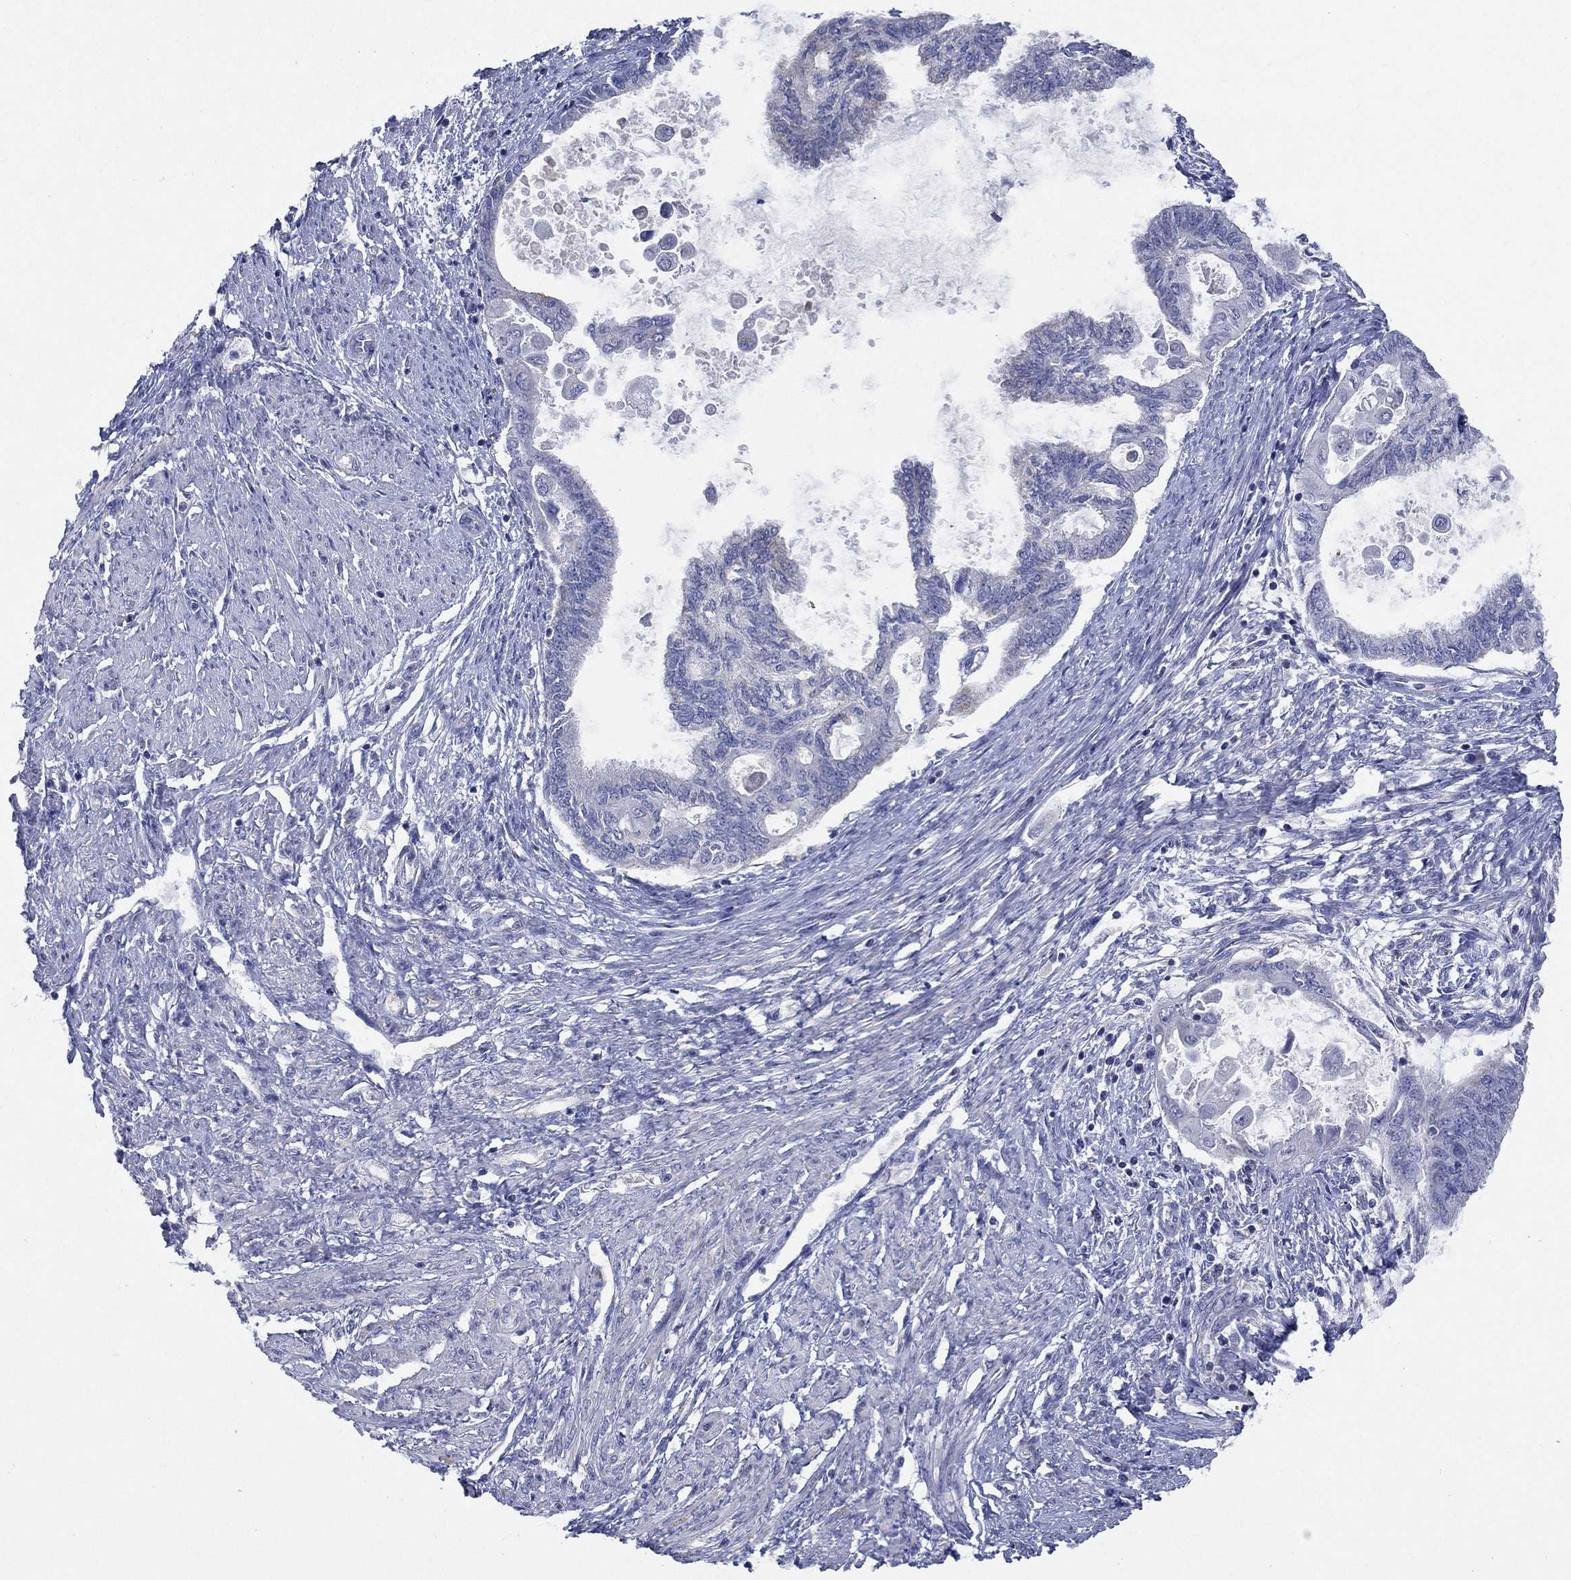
{"staining": {"intensity": "negative", "quantity": "none", "location": "none"}, "tissue": "endometrial cancer", "cell_type": "Tumor cells", "image_type": "cancer", "snomed": [{"axis": "morphology", "description": "Adenocarcinoma, NOS"}, {"axis": "topography", "description": "Endometrium"}], "caption": "Tumor cells show no significant expression in endometrial cancer (adenocarcinoma). (Immunohistochemistry (ihc), brightfield microscopy, high magnification).", "gene": "CLVS1", "patient": {"sex": "female", "age": 86}}